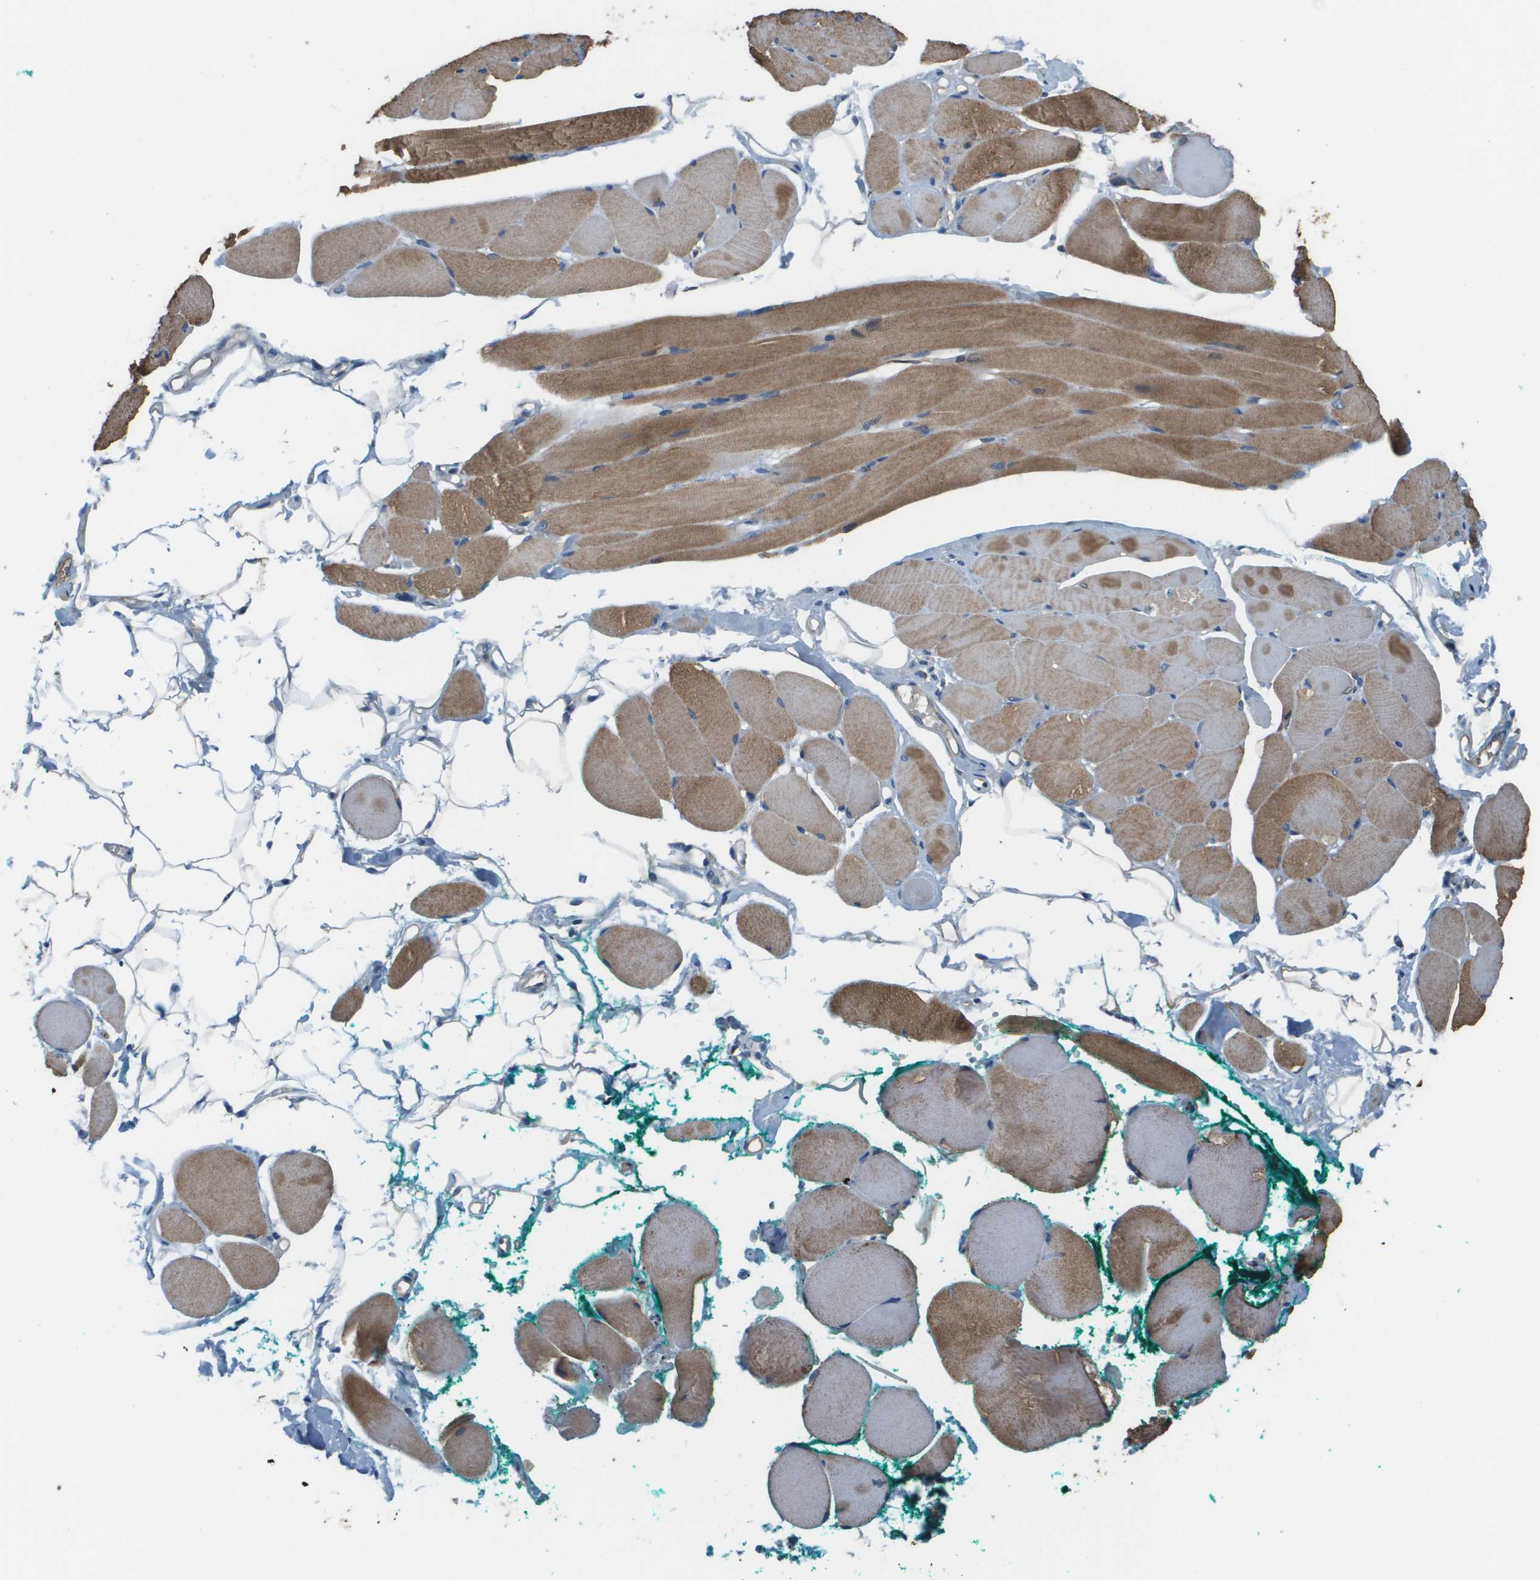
{"staining": {"intensity": "moderate", "quantity": "25%-75%", "location": "cytoplasmic/membranous"}, "tissue": "skeletal muscle", "cell_type": "Myocytes", "image_type": "normal", "snomed": [{"axis": "morphology", "description": "Normal tissue, NOS"}, {"axis": "topography", "description": "Skeletal muscle"}, {"axis": "topography", "description": "Peripheral nerve tissue"}], "caption": "Immunohistochemistry (IHC) (DAB) staining of benign skeletal muscle displays moderate cytoplasmic/membranous protein staining in about 25%-75% of myocytes.", "gene": "SAMSN1", "patient": {"sex": "female", "age": 84}}